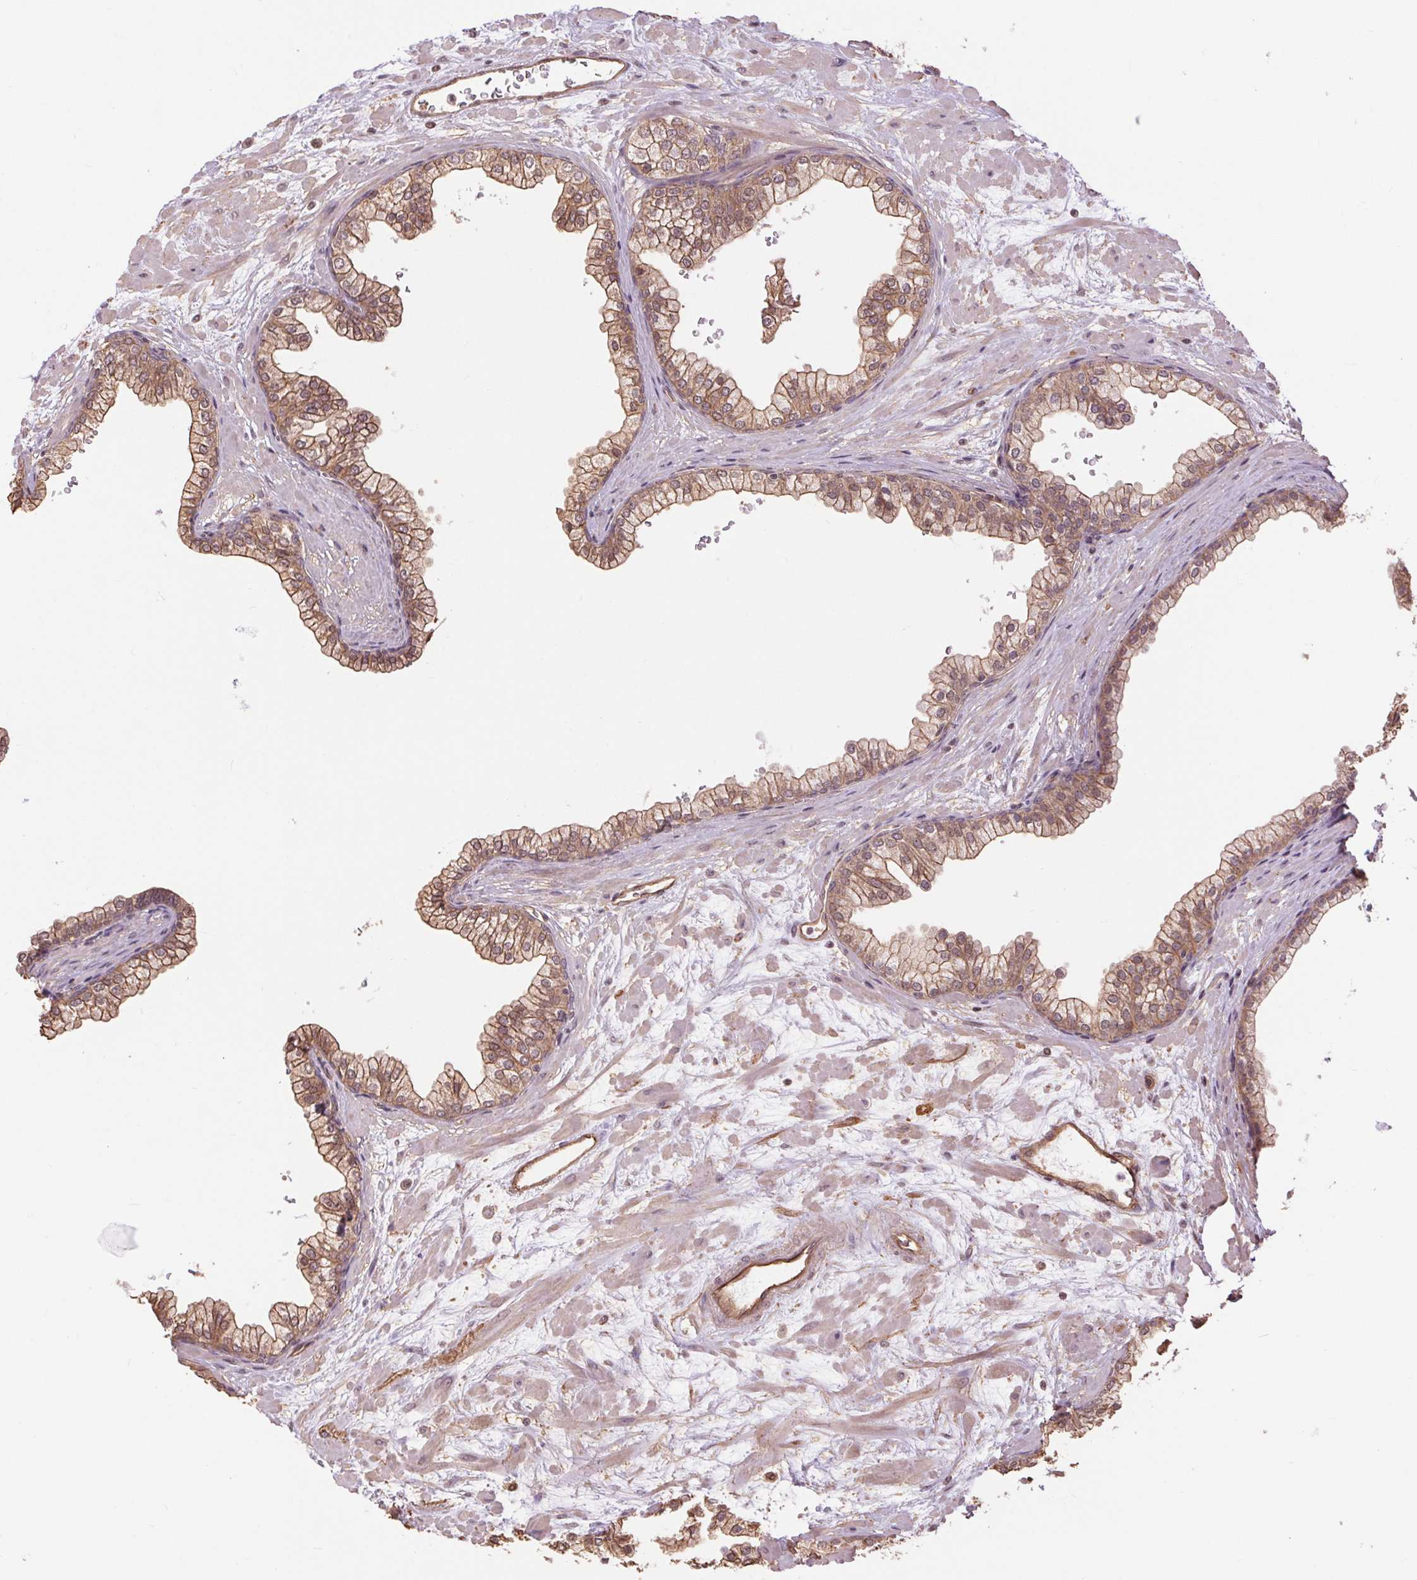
{"staining": {"intensity": "moderate", "quantity": "25%-75%", "location": "cytoplasmic/membranous"}, "tissue": "prostate", "cell_type": "Glandular cells", "image_type": "normal", "snomed": [{"axis": "morphology", "description": "Normal tissue, NOS"}, {"axis": "topography", "description": "Prostate"}, {"axis": "topography", "description": "Peripheral nerve tissue"}], "caption": "This photomicrograph displays IHC staining of normal prostate, with medium moderate cytoplasmic/membranous staining in approximately 25%-75% of glandular cells.", "gene": "PALM", "patient": {"sex": "male", "age": 61}}